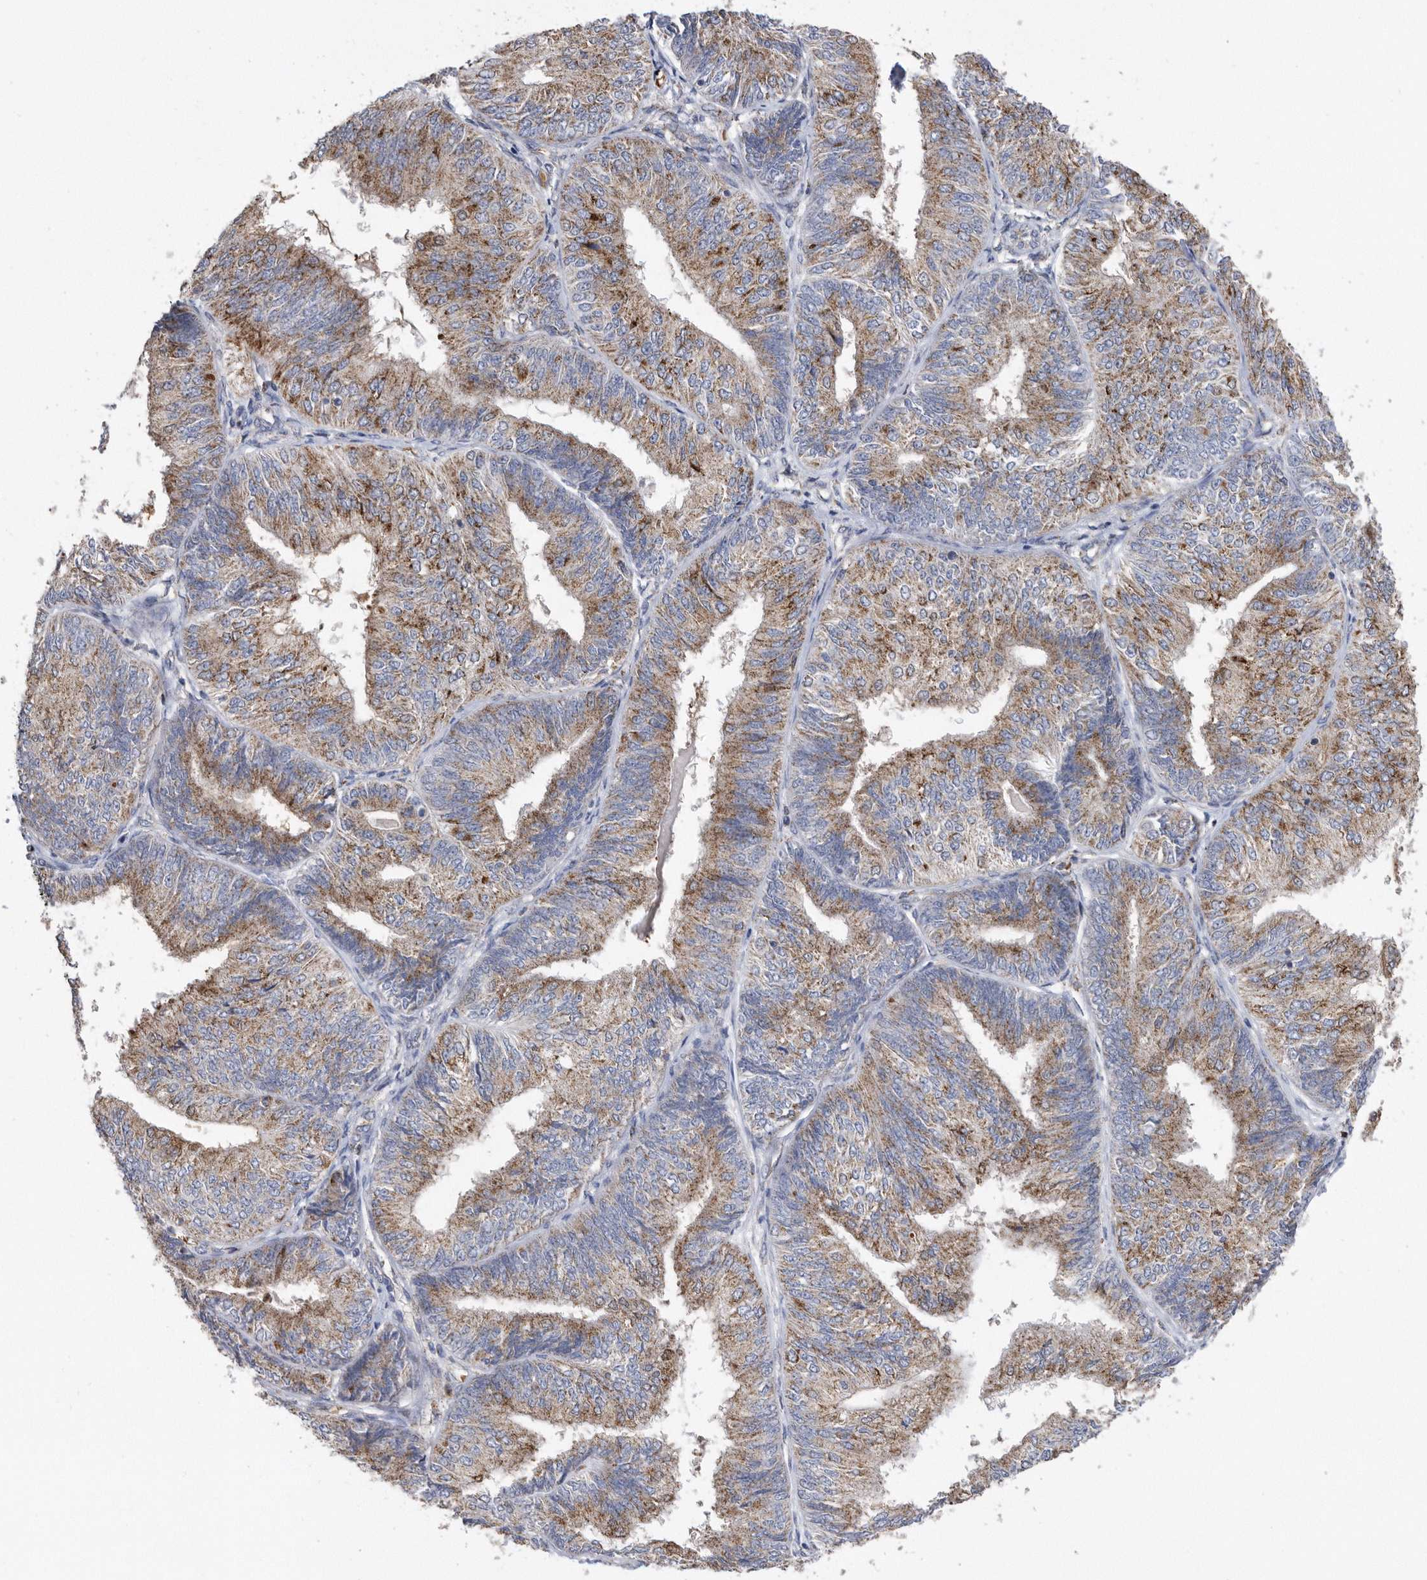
{"staining": {"intensity": "moderate", "quantity": ">75%", "location": "cytoplasmic/membranous"}, "tissue": "endometrial cancer", "cell_type": "Tumor cells", "image_type": "cancer", "snomed": [{"axis": "morphology", "description": "Adenocarcinoma, NOS"}, {"axis": "topography", "description": "Endometrium"}], "caption": "DAB immunohistochemical staining of endometrial cancer (adenocarcinoma) shows moderate cytoplasmic/membranous protein positivity in about >75% of tumor cells.", "gene": "CRISPLD2", "patient": {"sex": "female", "age": 58}}